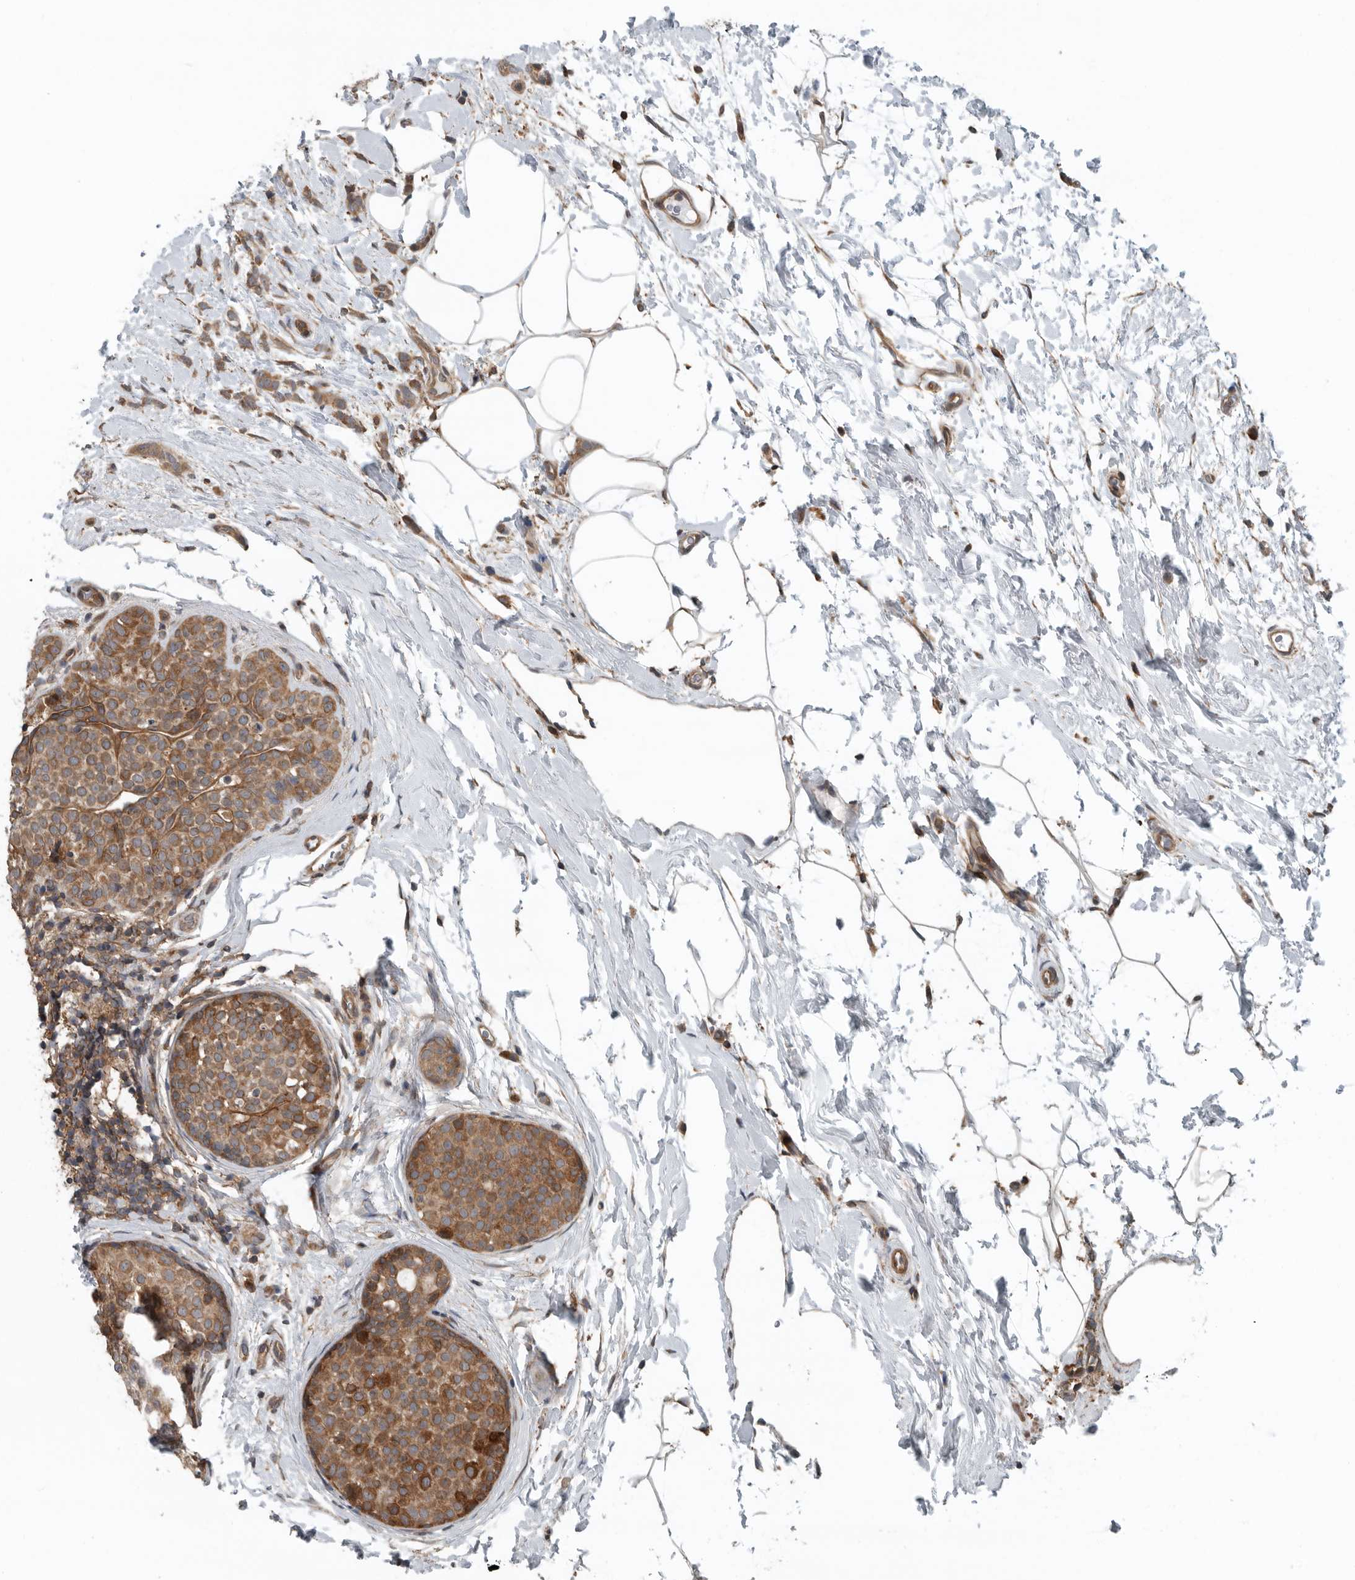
{"staining": {"intensity": "moderate", "quantity": ">75%", "location": "cytoplasmic/membranous"}, "tissue": "breast cancer", "cell_type": "Tumor cells", "image_type": "cancer", "snomed": [{"axis": "morphology", "description": "Lobular carcinoma, in situ"}, {"axis": "morphology", "description": "Lobular carcinoma"}, {"axis": "topography", "description": "Breast"}], "caption": "A histopathology image of breast cancer (lobular carcinoma in situ) stained for a protein exhibits moderate cytoplasmic/membranous brown staining in tumor cells.", "gene": "AMFR", "patient": {"sex": "female", "age": 41}}